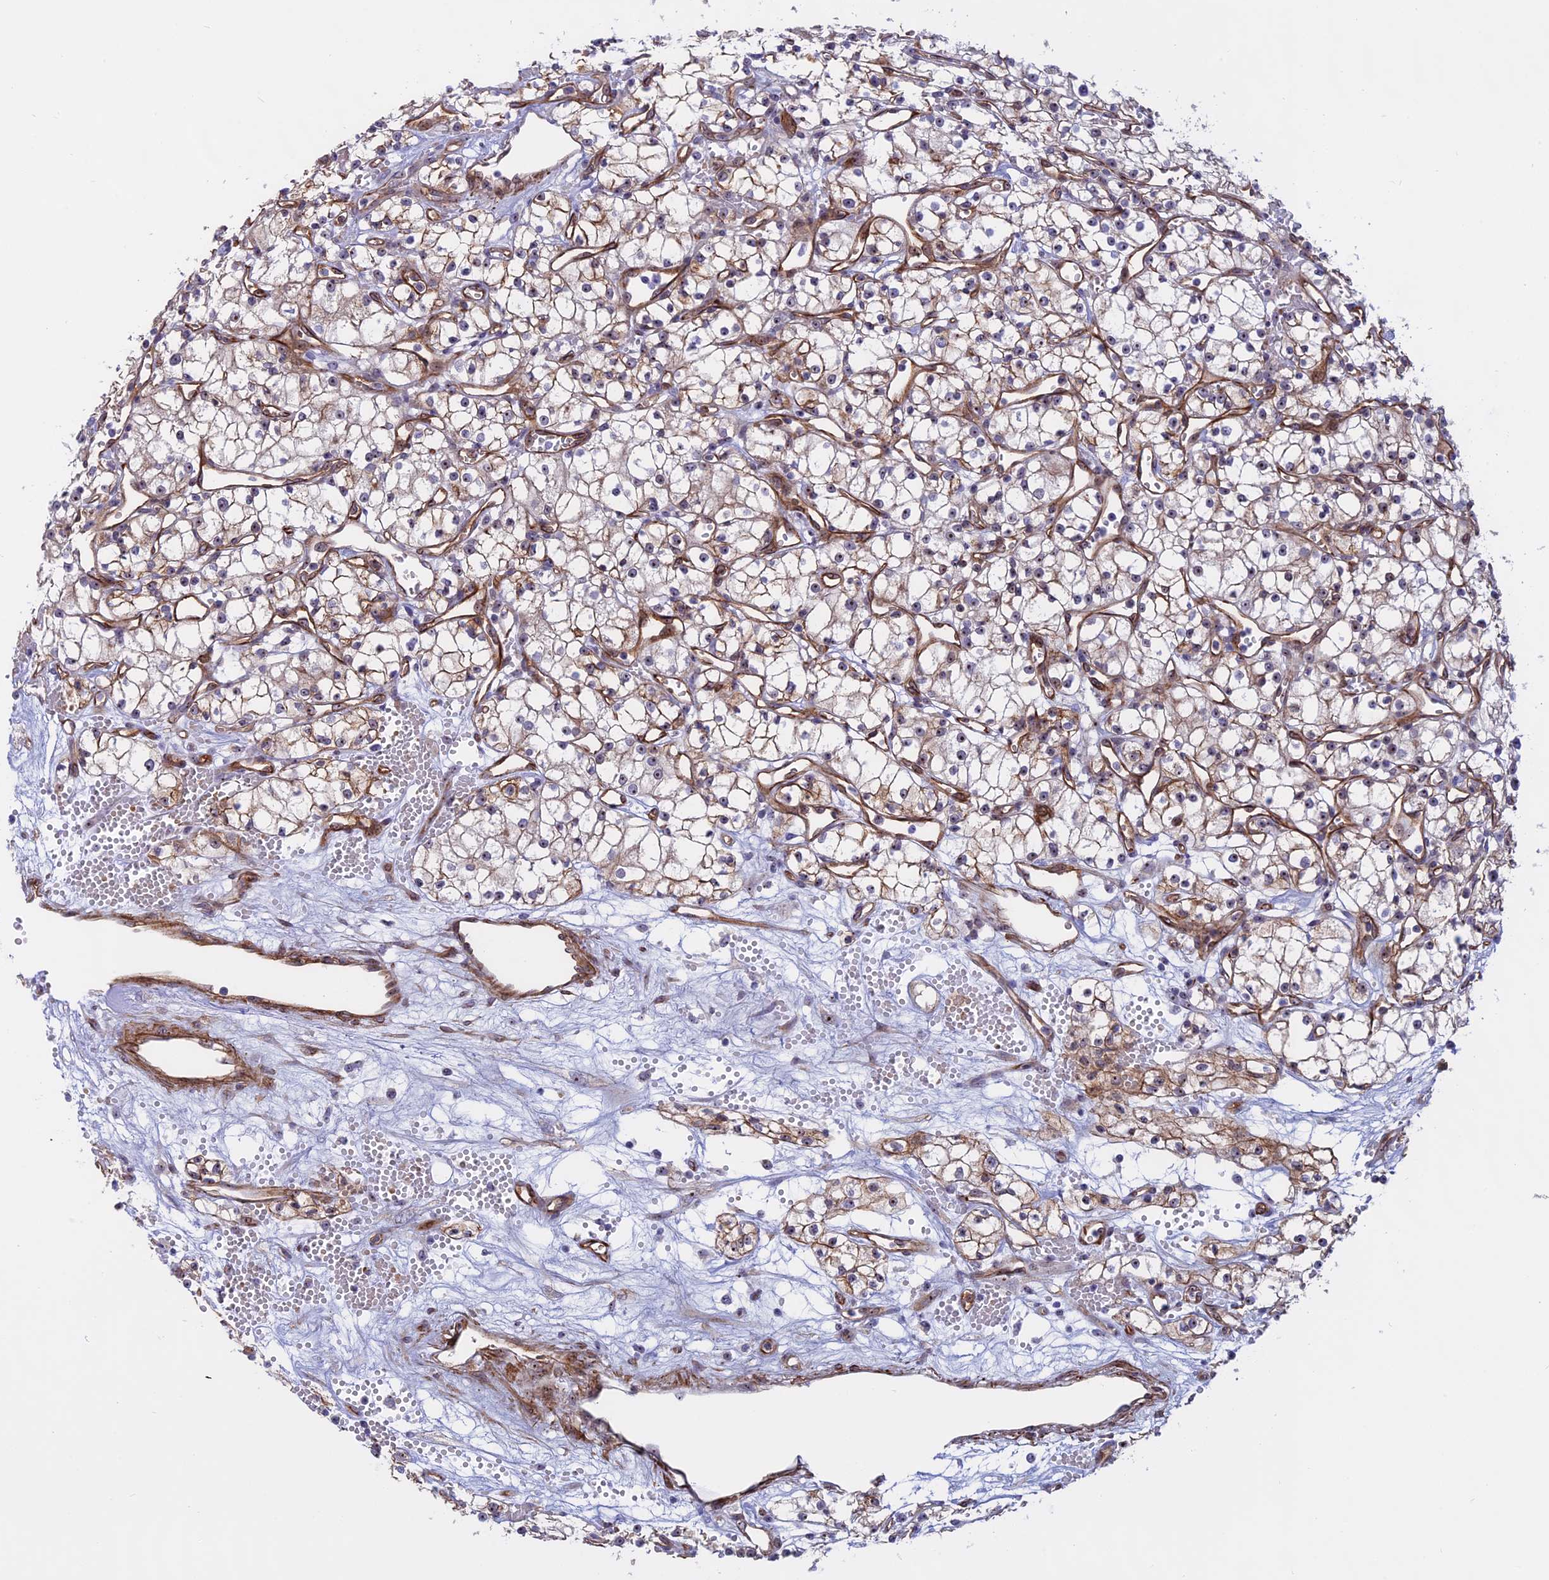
{"staining": {"intensity": "weak", "quantity": "25%-75%", "location": "cytoplasmic/membranous"}, "tissue": "renal cancer", "cell_type": "Tumor cells", "image_type": "cancer", "snomed": [{"axis": "morphology", "description": "Adenocarcinoma, NOS"}, {"axis": "topography", "description": "Kidney"}], "caption": "Human renal adenocarcinoma stained with a protein marker displays weak staining in tumor cells.", "gene": "DBNDD1", "patient": {"sex": "male", "age": 59}}